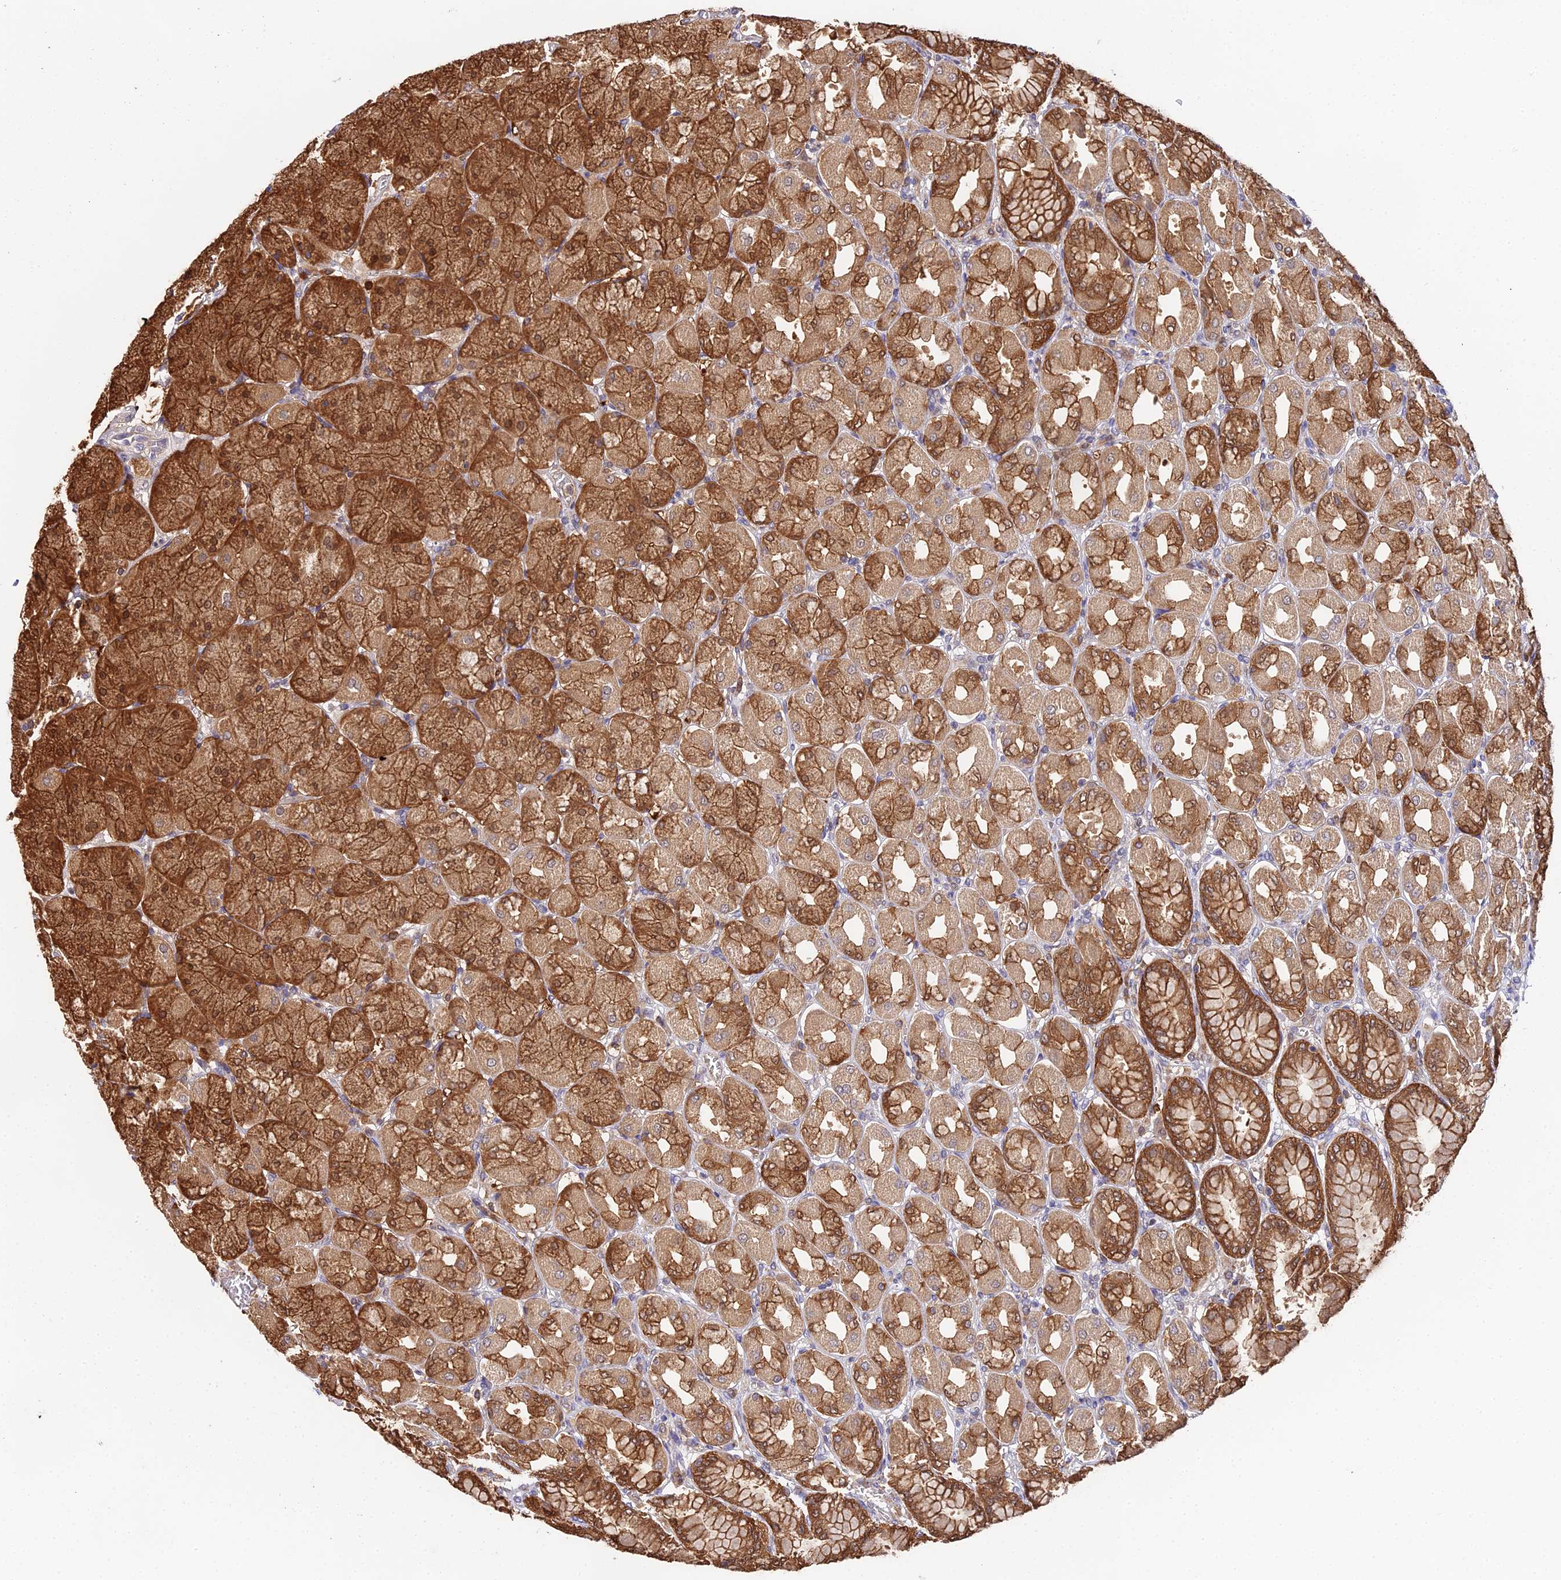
{"staining": {"intensity": "strong", "quantity": ">75%", "location": "cytoplasmic/membranous,nuclear"}, "tissue": "stomach", "cell_type": "Glandular cells", "image_type": "normal", "snomed": [{"axis": "morphology", "description": "Normal tissue, NOS"}, {"axis": "topography", "description": "Stomach, upper"}], "caption": "Immunohistochemical staining of normal stomach demonstrates strong cytoplasmic/membranous,nuclear protein positivity in about >75% of glandular cells. (DAB = brown stain, brightfield microscopy at high magnification).", "gene": "FBP1", "patient": {"sex": "female", "age": 56}}